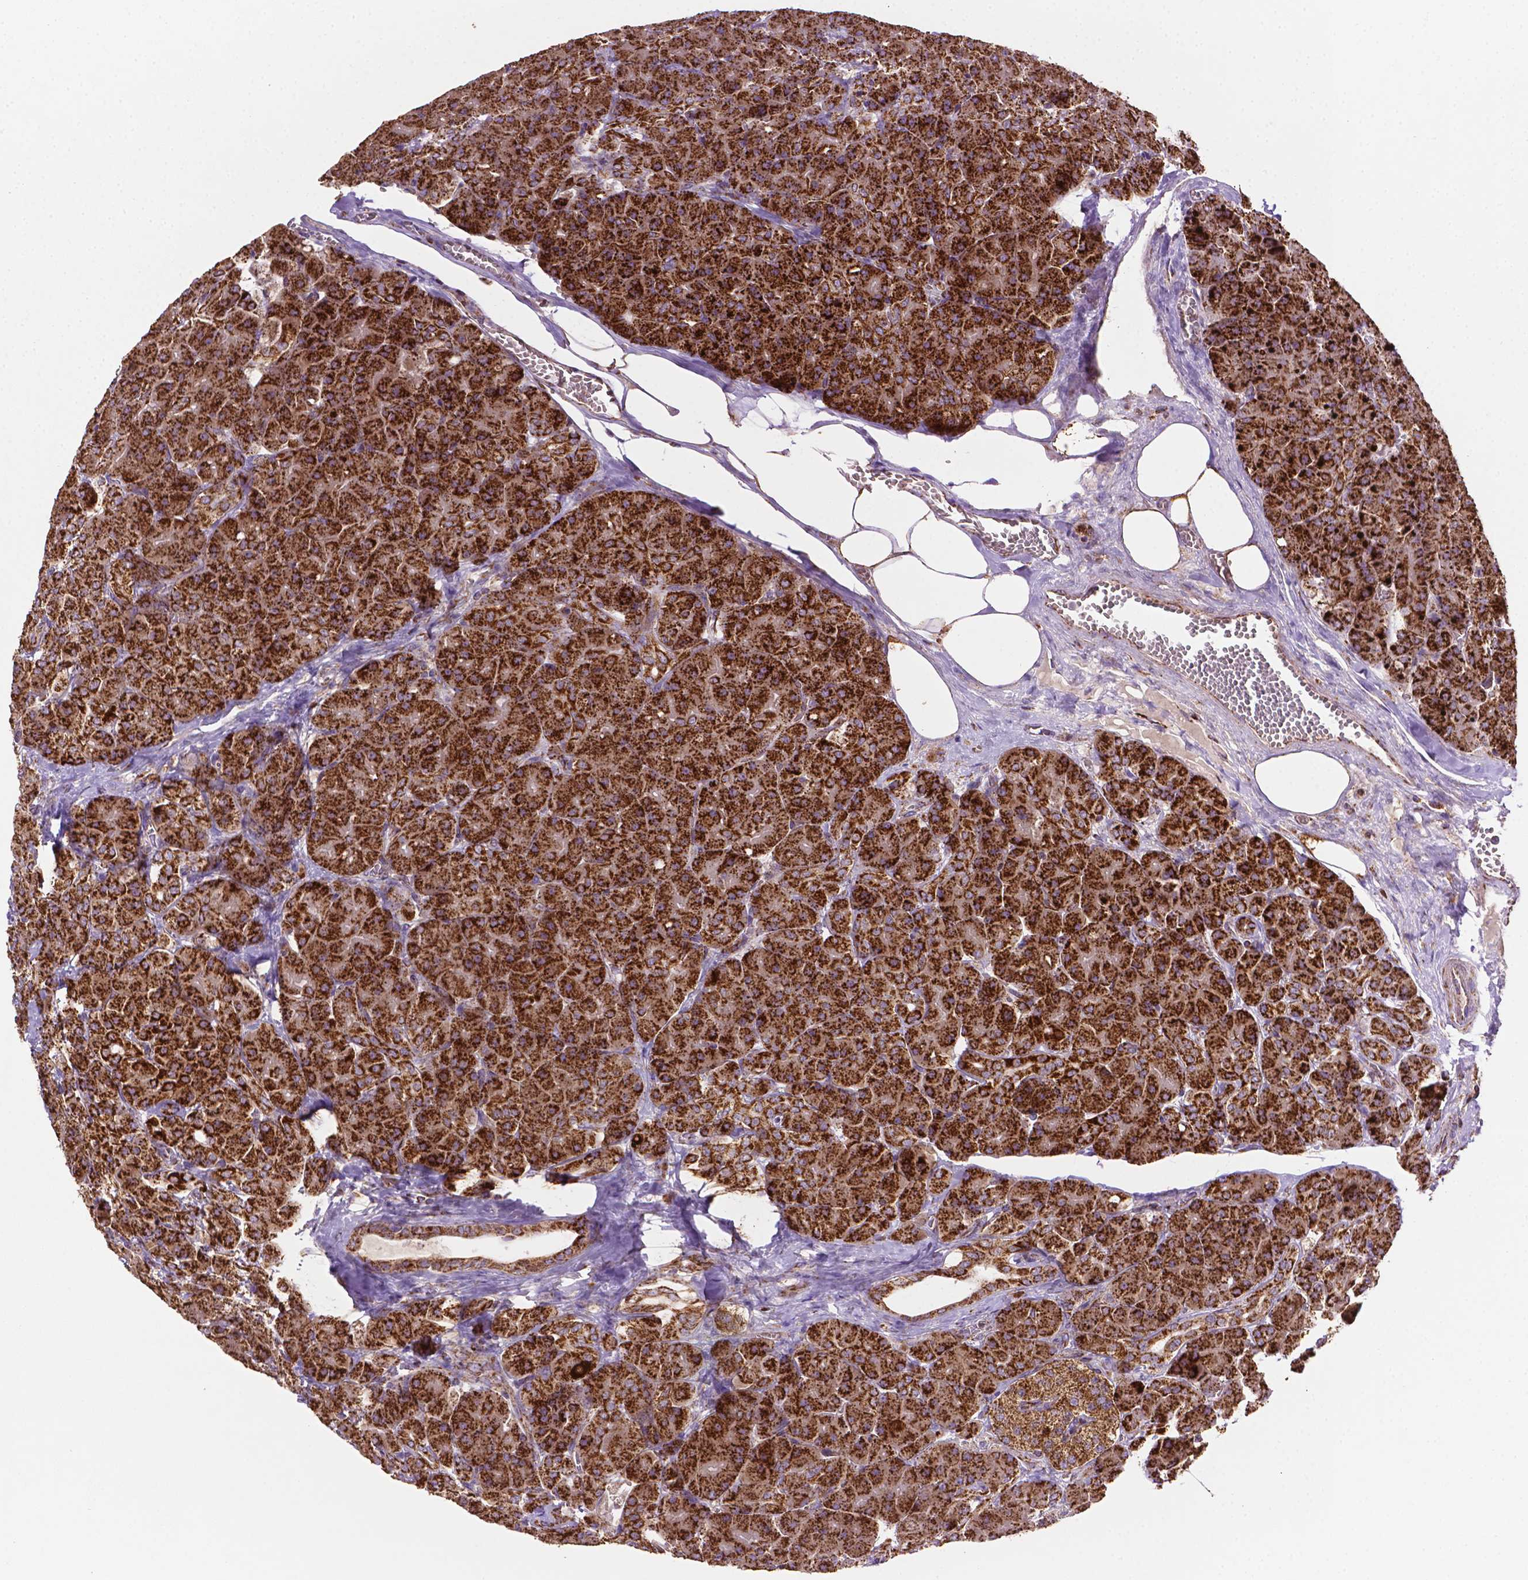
{"staining": {"intensity": "strong", "quantity": ">75%", "location": "cytoplasmic/membranous"}, "tissue": "pancreas", "cell_type": "Exocrine glandular cells", "image_type": "normal", "snomed": [{"axis": "morphology", "description": "Normal tissue, NOS"}, {"axis": "topography", "description": "Pancreas"}], "caption": "Strong cytoplasmic/membranous positivity for a protein is seen in about >75% of exocrine glandular cells of unremarkable pancreas using IHC.", "gene": "ILVBL", "patient": {"sex": "male", "age": 55}}